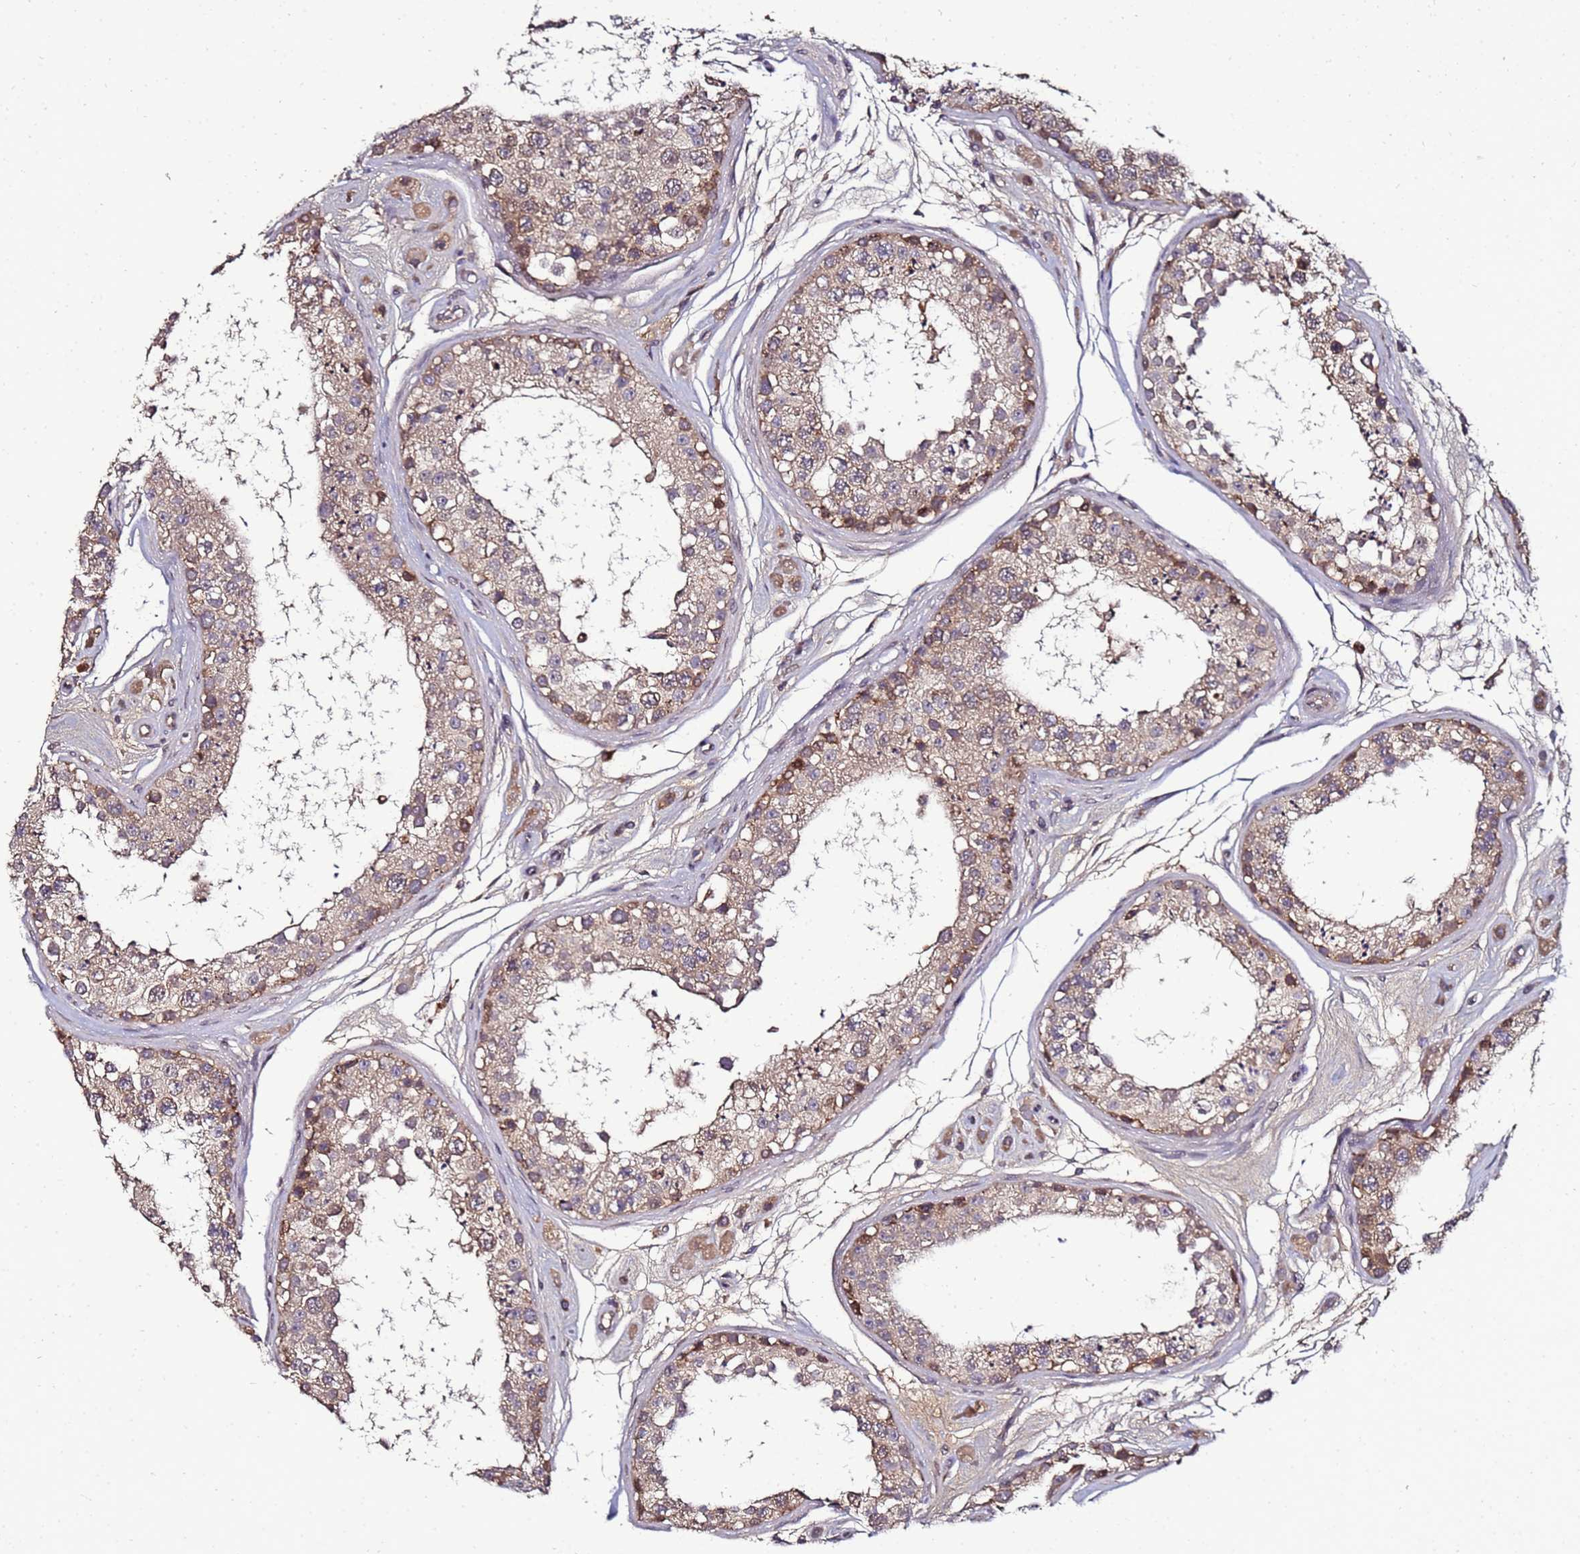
{"staining": {"intensity": "moderate", "quantity": ">75%", "location": "cytoplasmic/membranous"}, "tissue": "testis", "cell_type": "Cells in seminiferous ducts", "image_type": "normal", "snomed": [{"axis": "morphology", "description": "Normal tissue, NOS"}, {"axis": "topography", "description": "Testis"}], "caption": "DAB (3,3'-diaminobenzidine) immunohistochemical staining of normal human testis exhibits moderate cytoplasmic/membranous protein expression in approximately >75% of cells in seminiferous ducts.", "gene": "ANKRD17", "patient": {"sex": "male", "age": 25}}